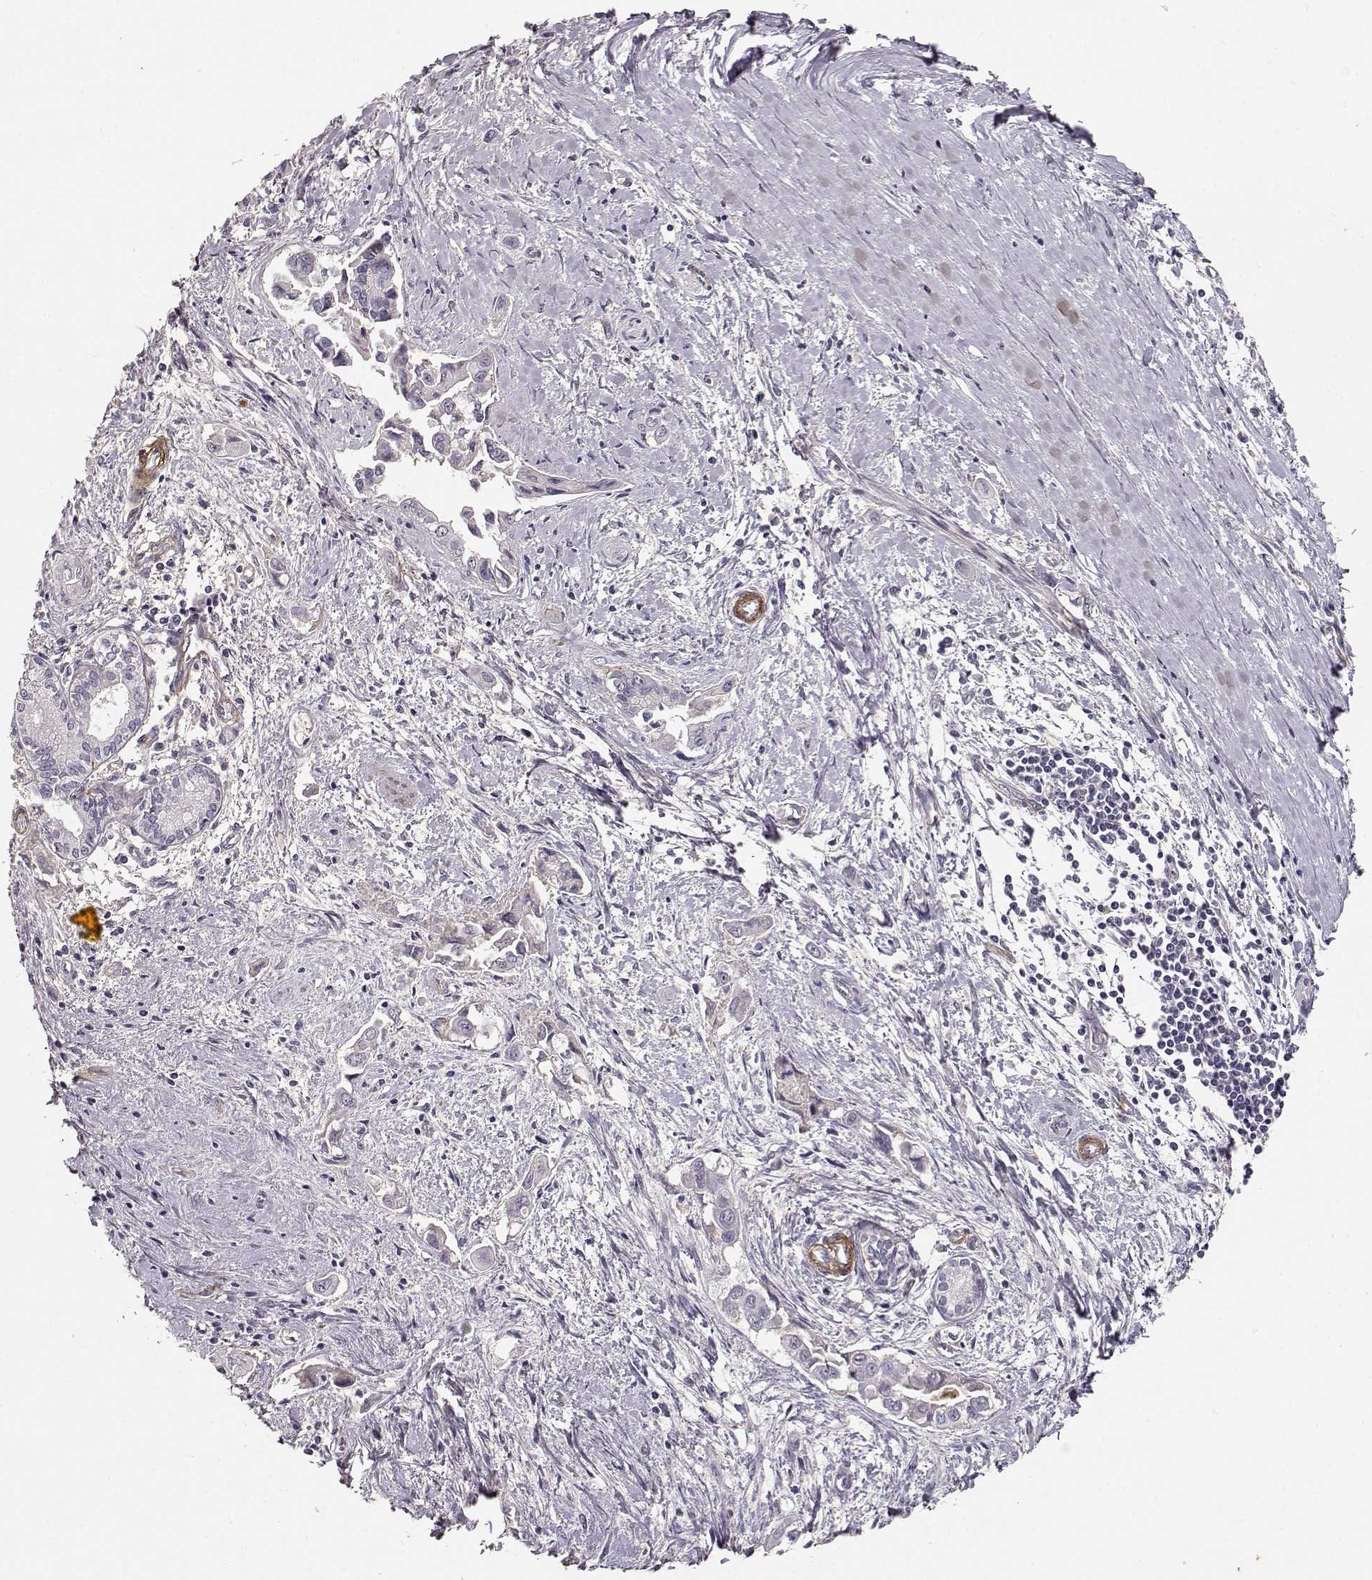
{"staining": {"intensity": "negative", "quantity": "none", "location": "none"}, "tissue": "pancreatic cancer", "cell_type": "Tumor cells", "image_type": "cancer", "snomed": [{"axis": "morphology", "description": "Adenocarcinoma, NOS"}, {"axis": "topography", "description": "Pancreas"}], "caption": "A histopathology image of pancreatic cancer stained for a protein displays no brown staining in tumor cells.", "gene": "LAMA5", "patient": {"sex": "male", "age": 60}}